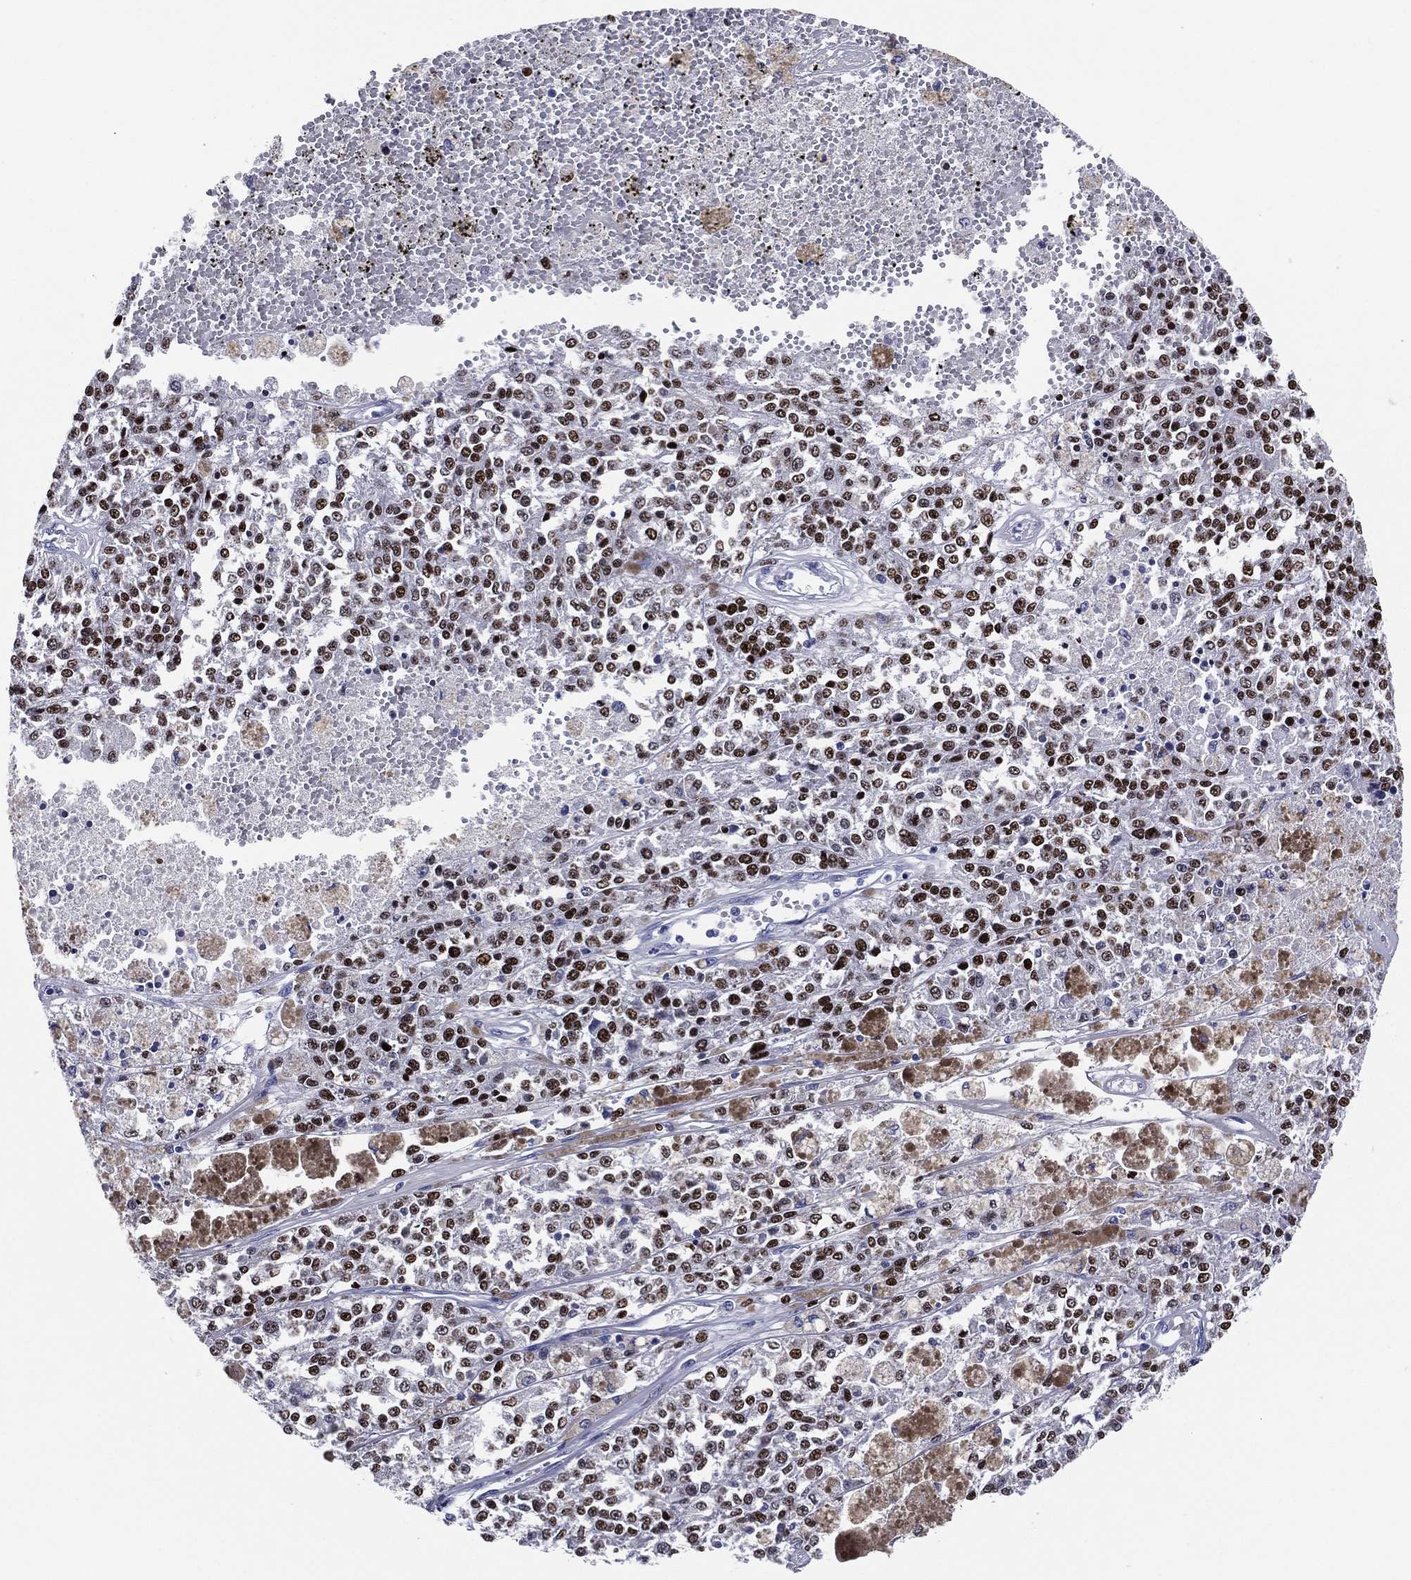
{"staining": {"intensity": "strong", "quantity": "25%-75%", "location": "nuclear"}, "tissue": "melanoma", "cell_type": "Tumor cells", "image_type": "cancer", "snomed": [{"axis": "morphology", "description": "Malignant melanoma, Metastatic site"}, {"axis": "topography", "description": "Lymph node"}], "caption": "Immunohistochemistry (IHC) histopathology image of neoplastic tissue: malignant melanoma (metastatic site) stained using immunohistochemistry exhibits high levels of strong protein expression localized specifically in the nuclear of tumor cells, appearing as a nuclear brown color.", "gene": "TFAP2A", "patient": {"sex": "female", "age": 64}}